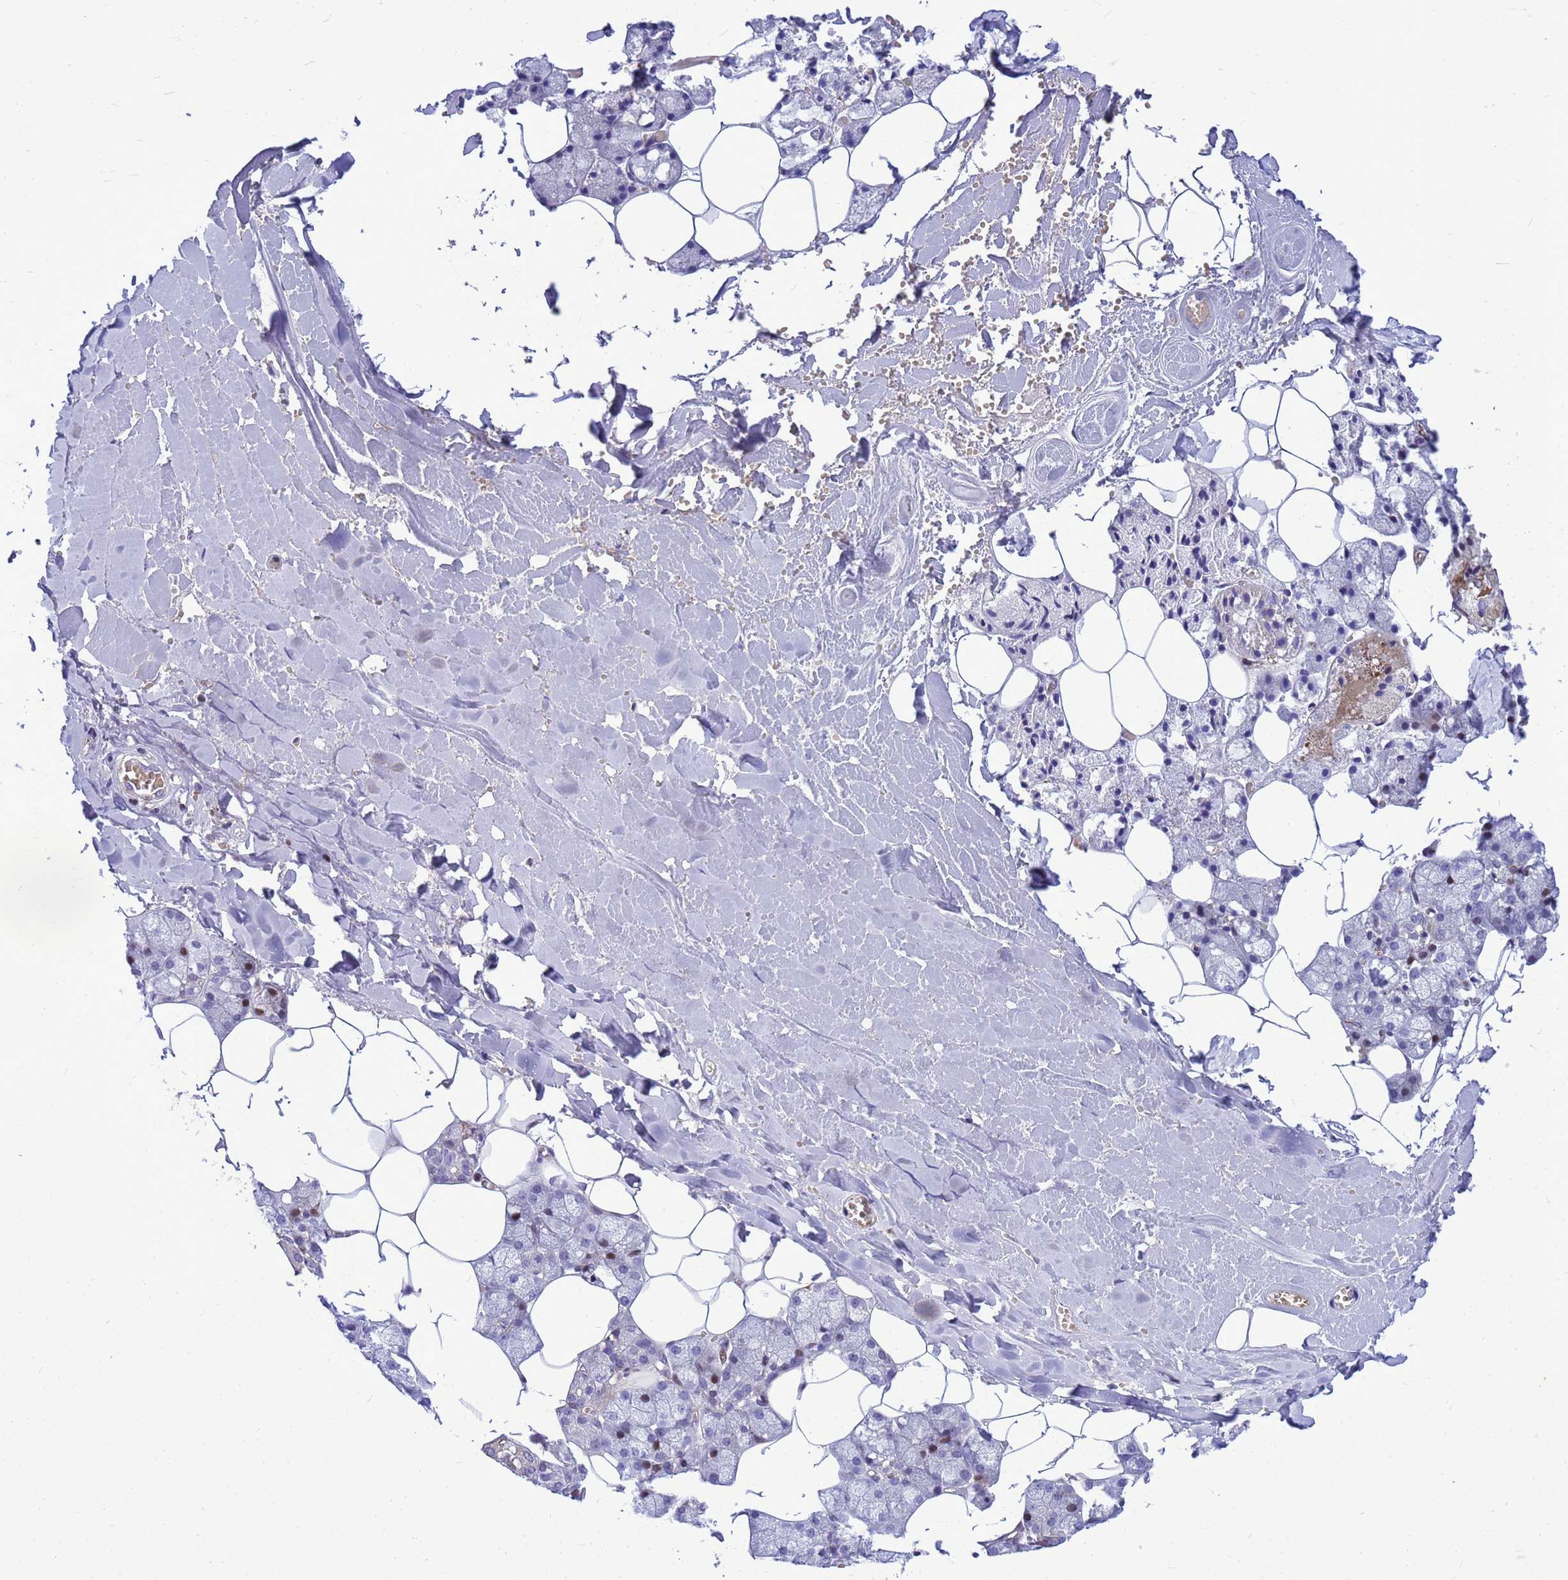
{"staining": {"intensity": "moderate", "quantity": "<25%", "location": "cytoplasmic/membranous,nuclear"}, "tissue": "salivary gland", "cell_type": "Glandular cells", "image_type": "normal", "snomed": [{"axis": "morphology", "description": "Normal tissue, NOS"}, {"axis": "topography", "description": "Salivary gland"}], "caption": "Benign salivary gland displays moderate cytoplasmic/membranous,nuclear staining in about <25% of glandular cells Ihc stains the protein in brown and the nuclei are stained blue..", "gene": "ADAMTS7", "patient": {"sex": "male", "age": 62}}